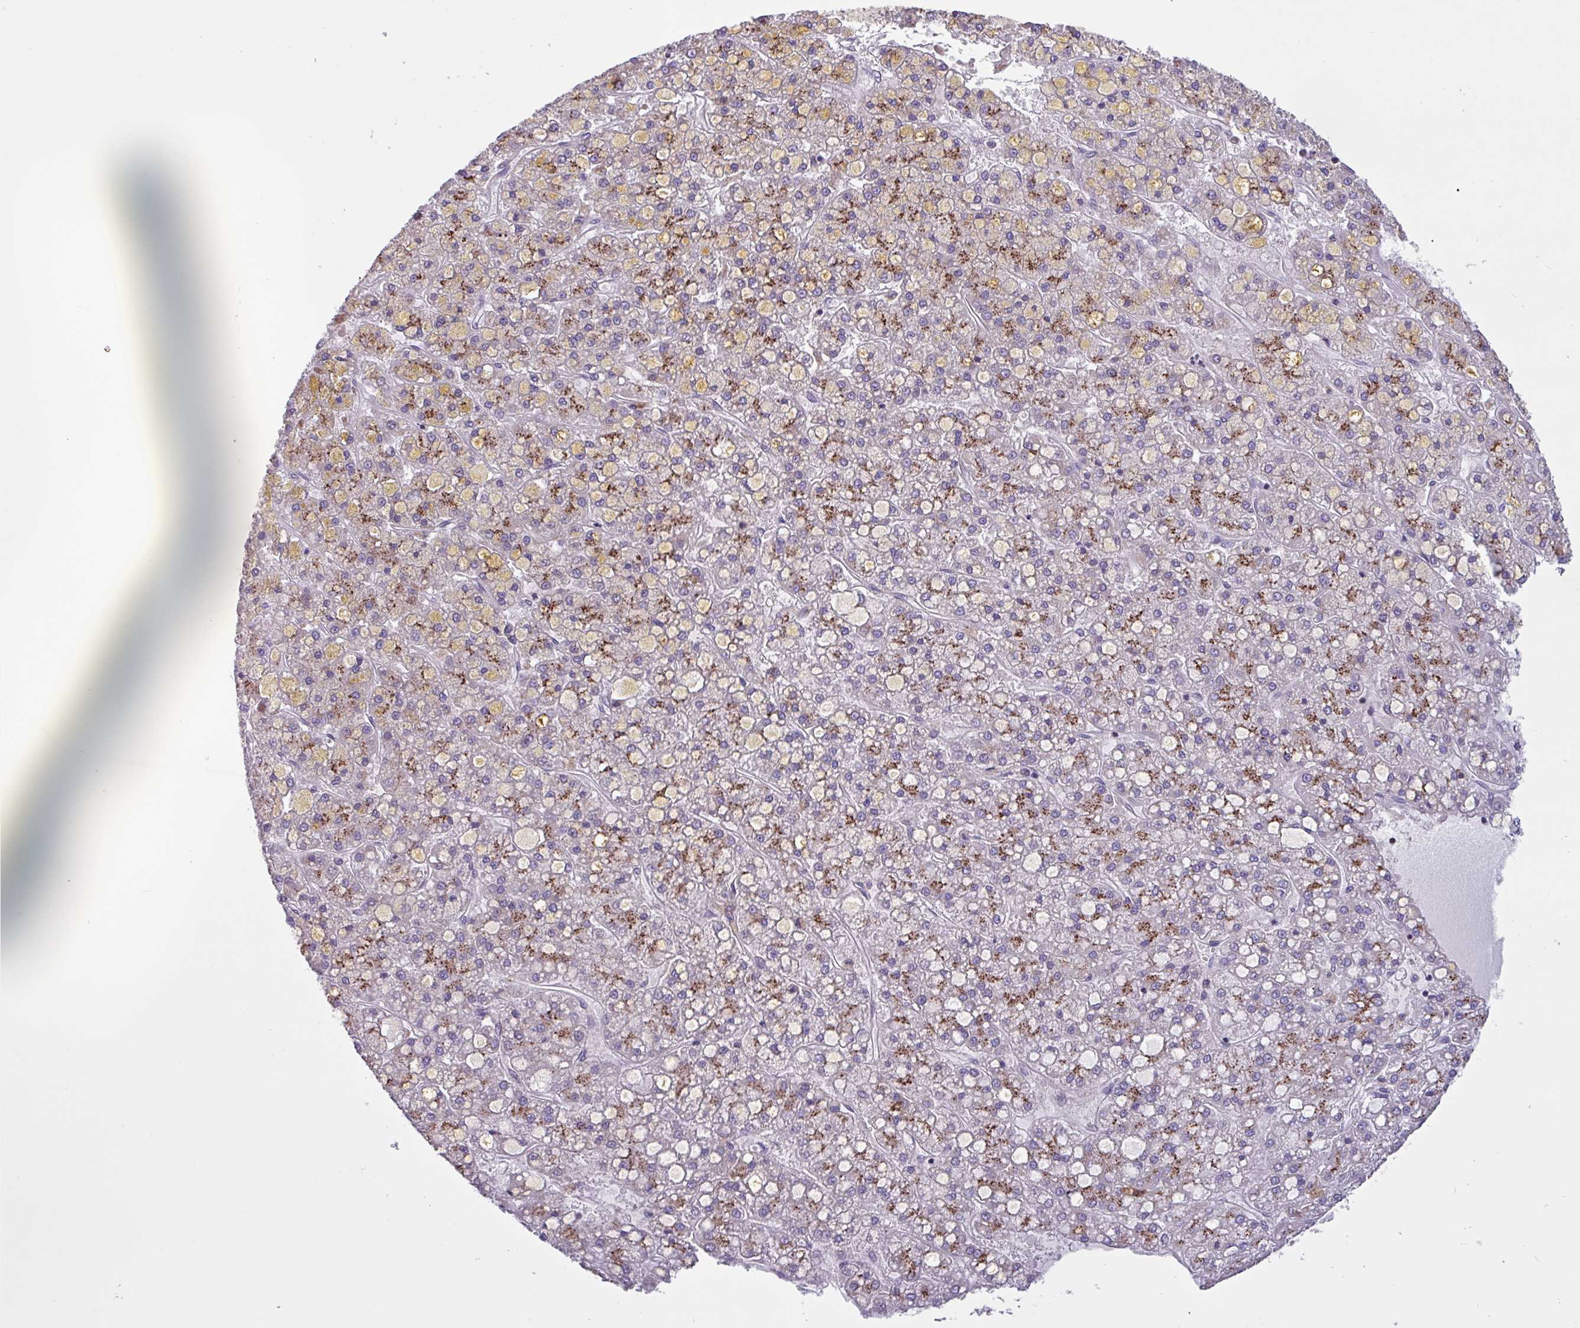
{"staining": {"intensity": "moderate", "quantity": ">75%", "location": "cytoplasmic/membranous"}, "tissue": "liver cancer", "cell_type": "Tumor cells", "image_type": "cancer", "snomed": [{"axis": "morphology", "description": "Carcinoma, Hepatocellular, NOS"}, {"axis": "topography", "description": "Liver"}], "caption": "IHC micrograph of human liver cancer stained for a protein (brown), which reveals medium levels of moderate cytoplasmic/membranous staining in about >75% of tumor cells.", "gene": "BRD3", "patient": {"sex": "male", "age": 67}}